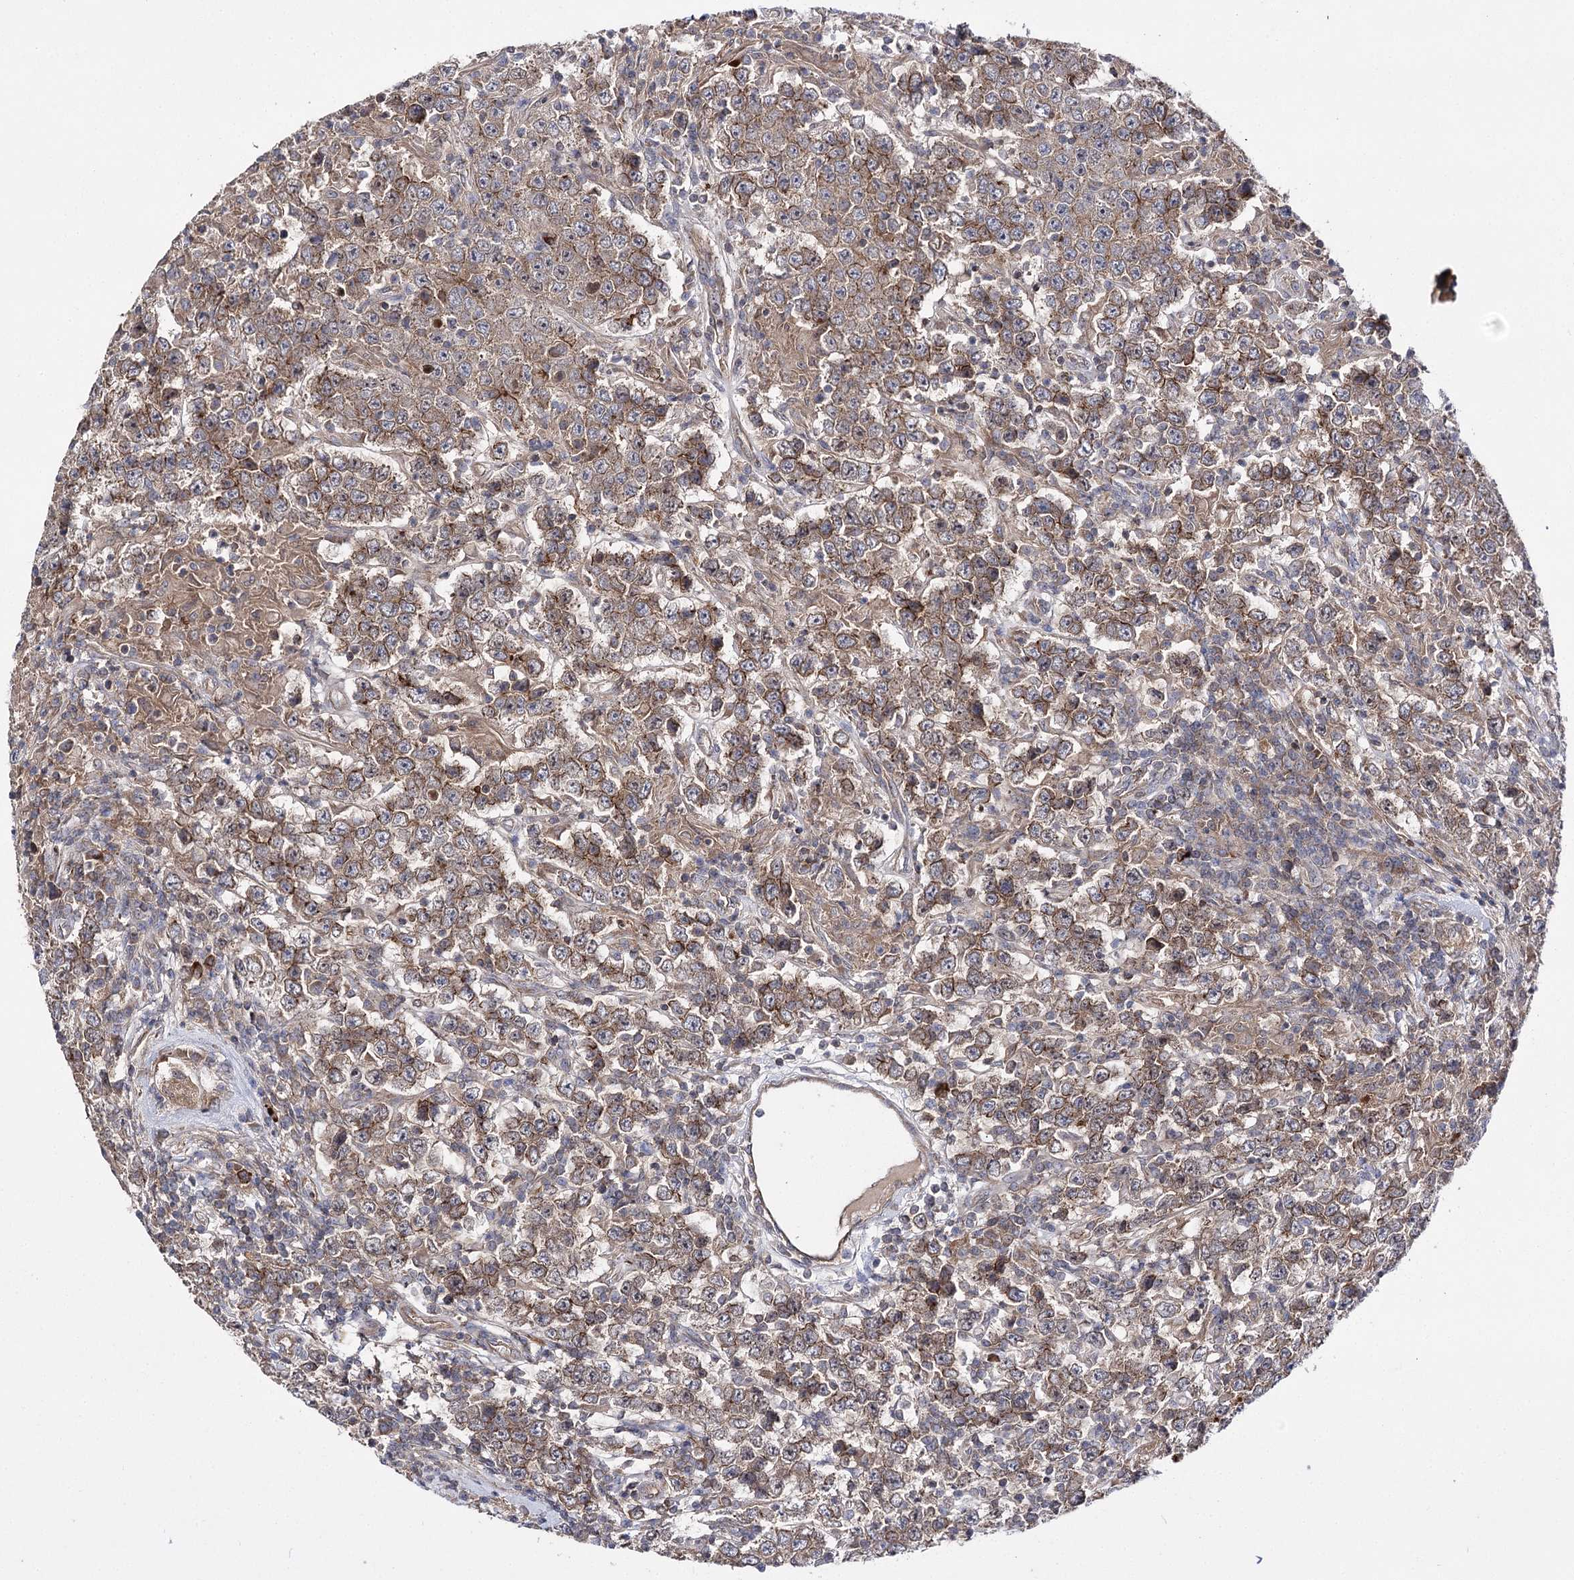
{"staining": {"intensity": "moderate", "quantity": ">75%", "location": "cytoplasmic/membranous"}, "tissue": "testis cancer", "cell_type": "Tumor cells", "image_type": "cancer", "snomed": [{"axis": "morphology", "description": "Normal tissue, NOS"}, {"axis": "morphology", "description": "Urothelial carcinoma, High grade"}, {"axis": "morphology", "description": "Seminoma, NOS"}, {"axis": "morphology", "description": "Carcinoma, Embryonal, NOS"}, {"axis": "topography", "description": "Urinary bladder"}, {"axis": "topography", "description": "Testis"}], "caption": "The immunohistochemical stain shows moderate cytoplasmic/membranous staining in tumor cells of testis cancer tissue.", "gene": "BCR", "patient": {"sex": "male", "age": 41}}